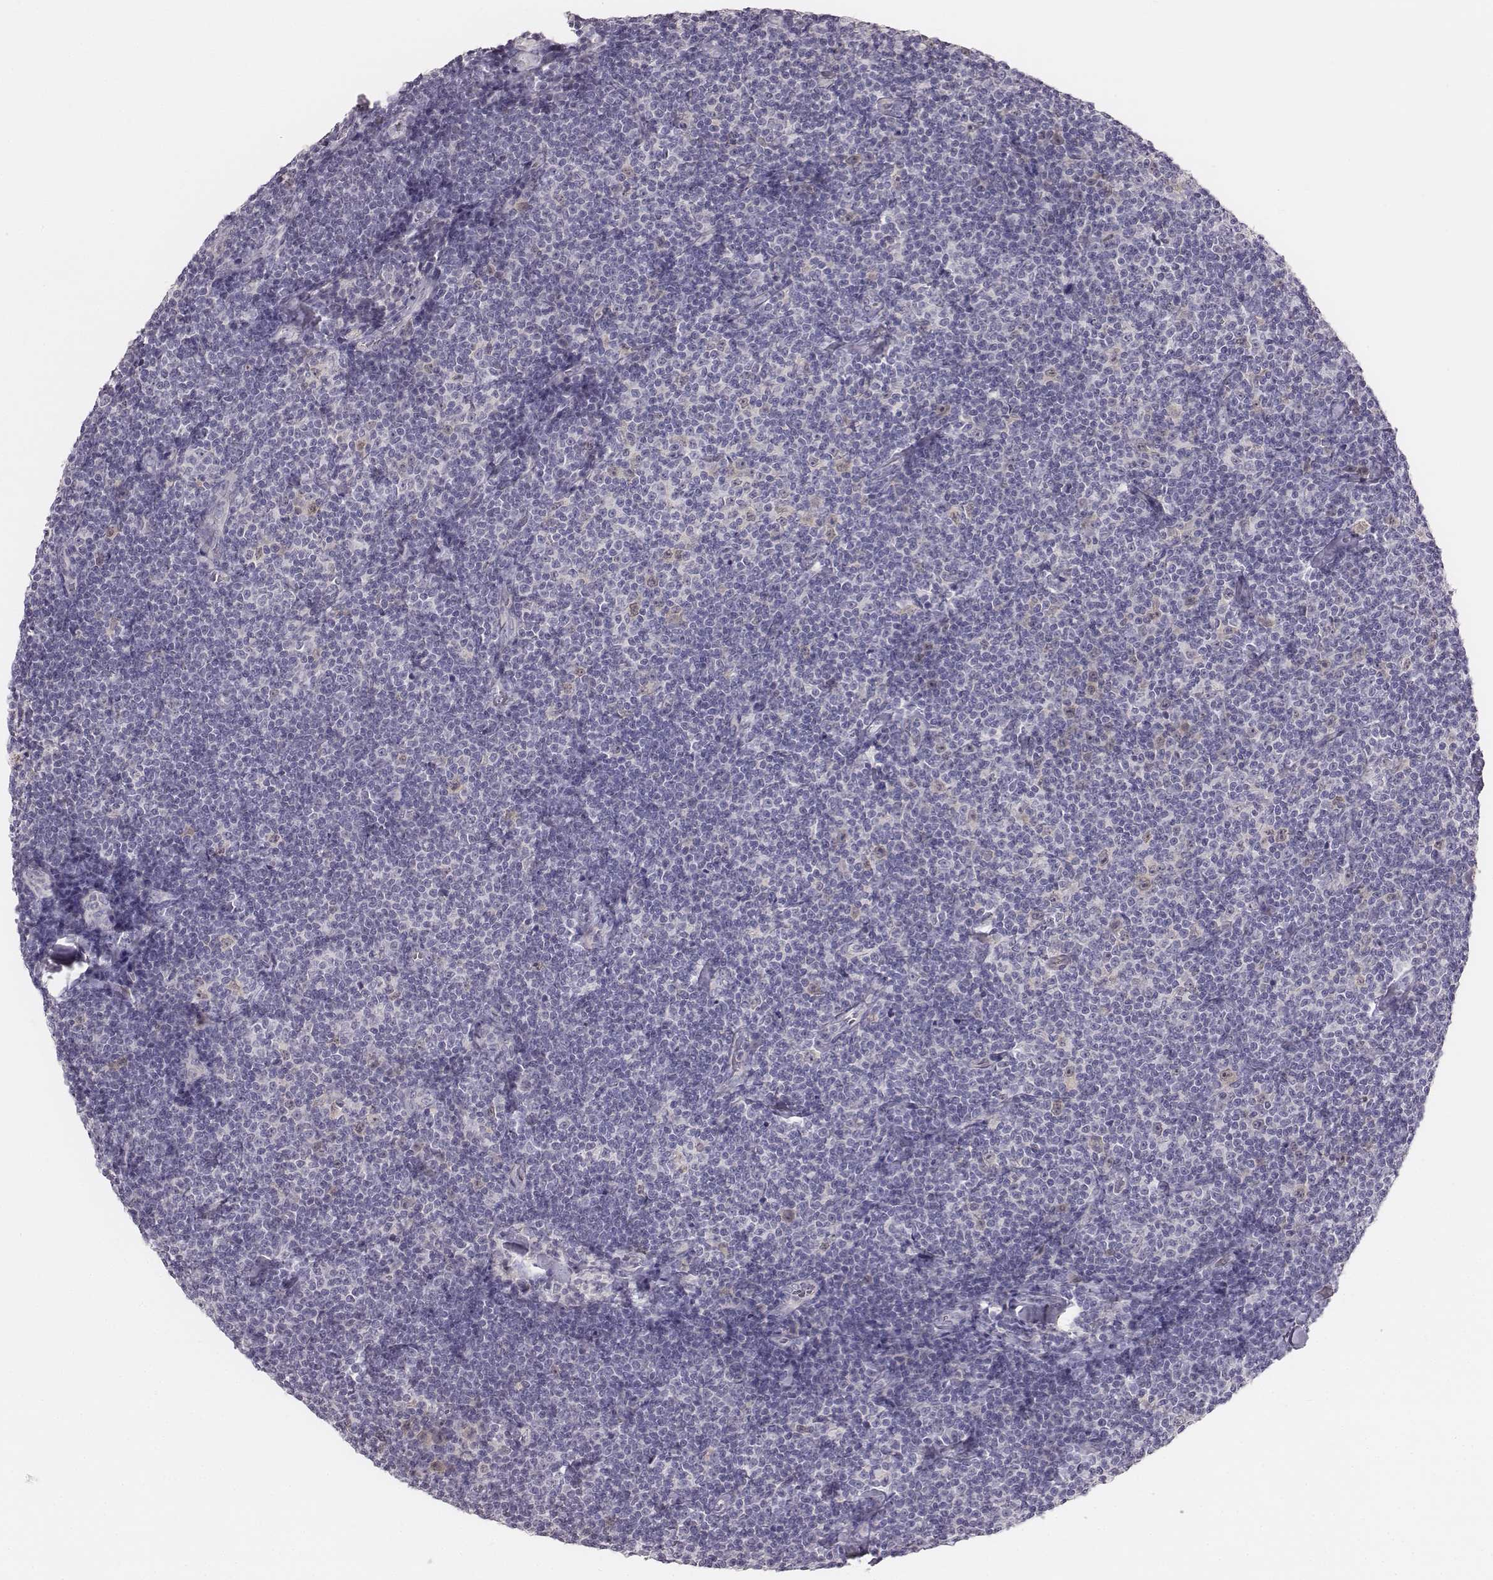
{"staining": {"intensity": "negative", "quantity": "none", "location": "none"}, "tissue": "lymphoma", "cell_type": "Tumor cells", "image_type": "cancer", "snomed": [{"axis": "morphology", "description": "Malignant lymphoma, non-Hodgkin's type, Low grade"}, {"axis": "topography", "description": "Lymph node"}], "caption": "Lymphoma was stained to show a protein in brown. There is no significant positivity in tumor cells.", "gene": "PBK", "patient": {"sex": "male", "age": 81}}